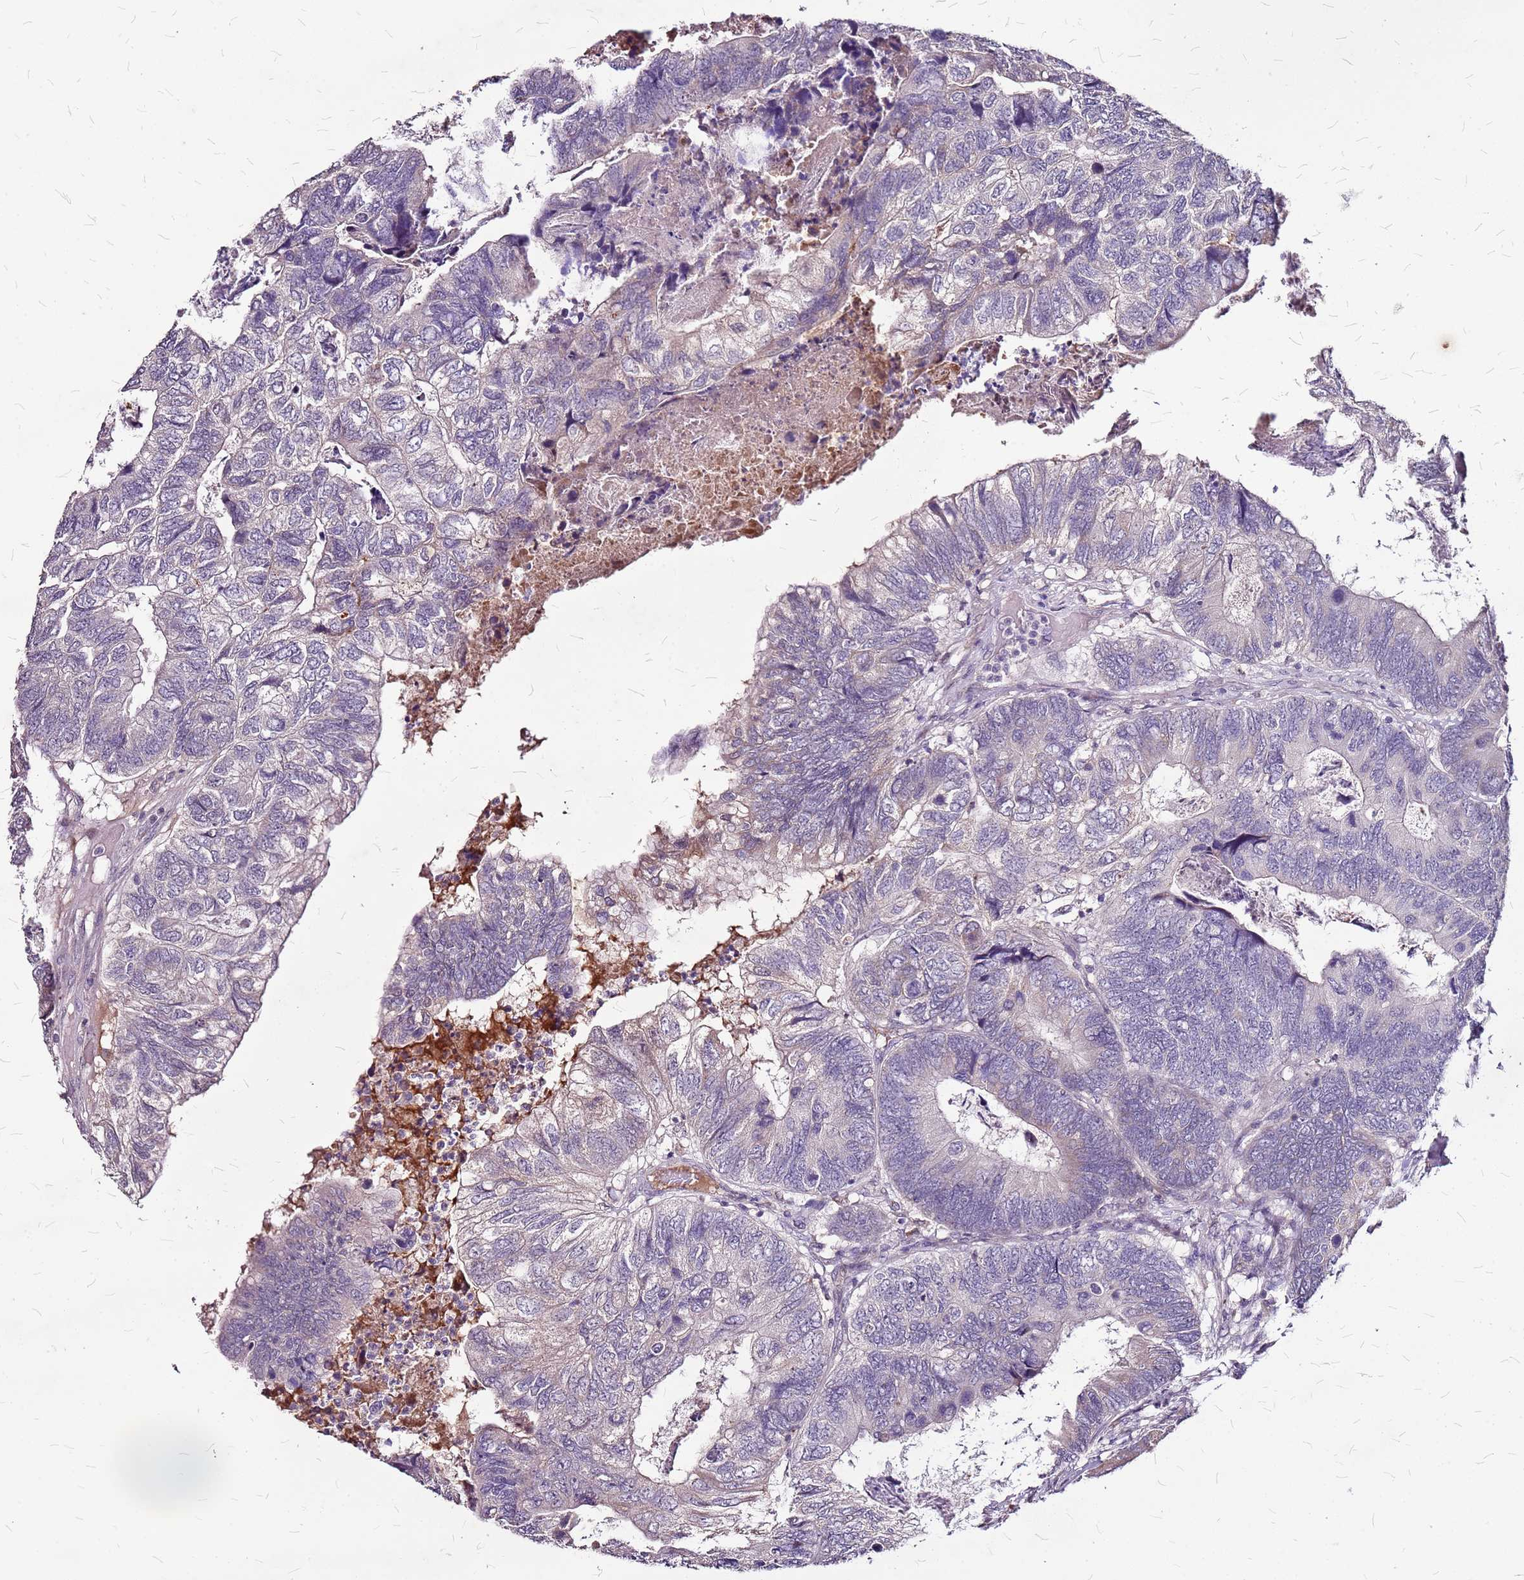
{"staining": {"intensity": "negative", "quantity": "none", "location": "none"}, "tissue": "colorectal cancer", "cell_type": "Tumor cells", "image_type": "cancer", "snomed": [{"axis": "morphology", "description": "Adenocarcinoma, NOS"}, {"axis": "topography", "description": "Colon"}], "caption": "Immunohistochemistry photomicrograph of neoplastic tissue: human adenocarcinoma (colorectal) stained with DAB exhibits no significant protein staining in tumor cells.", "gene": "DCDC2C", "patient": {"sex": "female", "age": 67}}